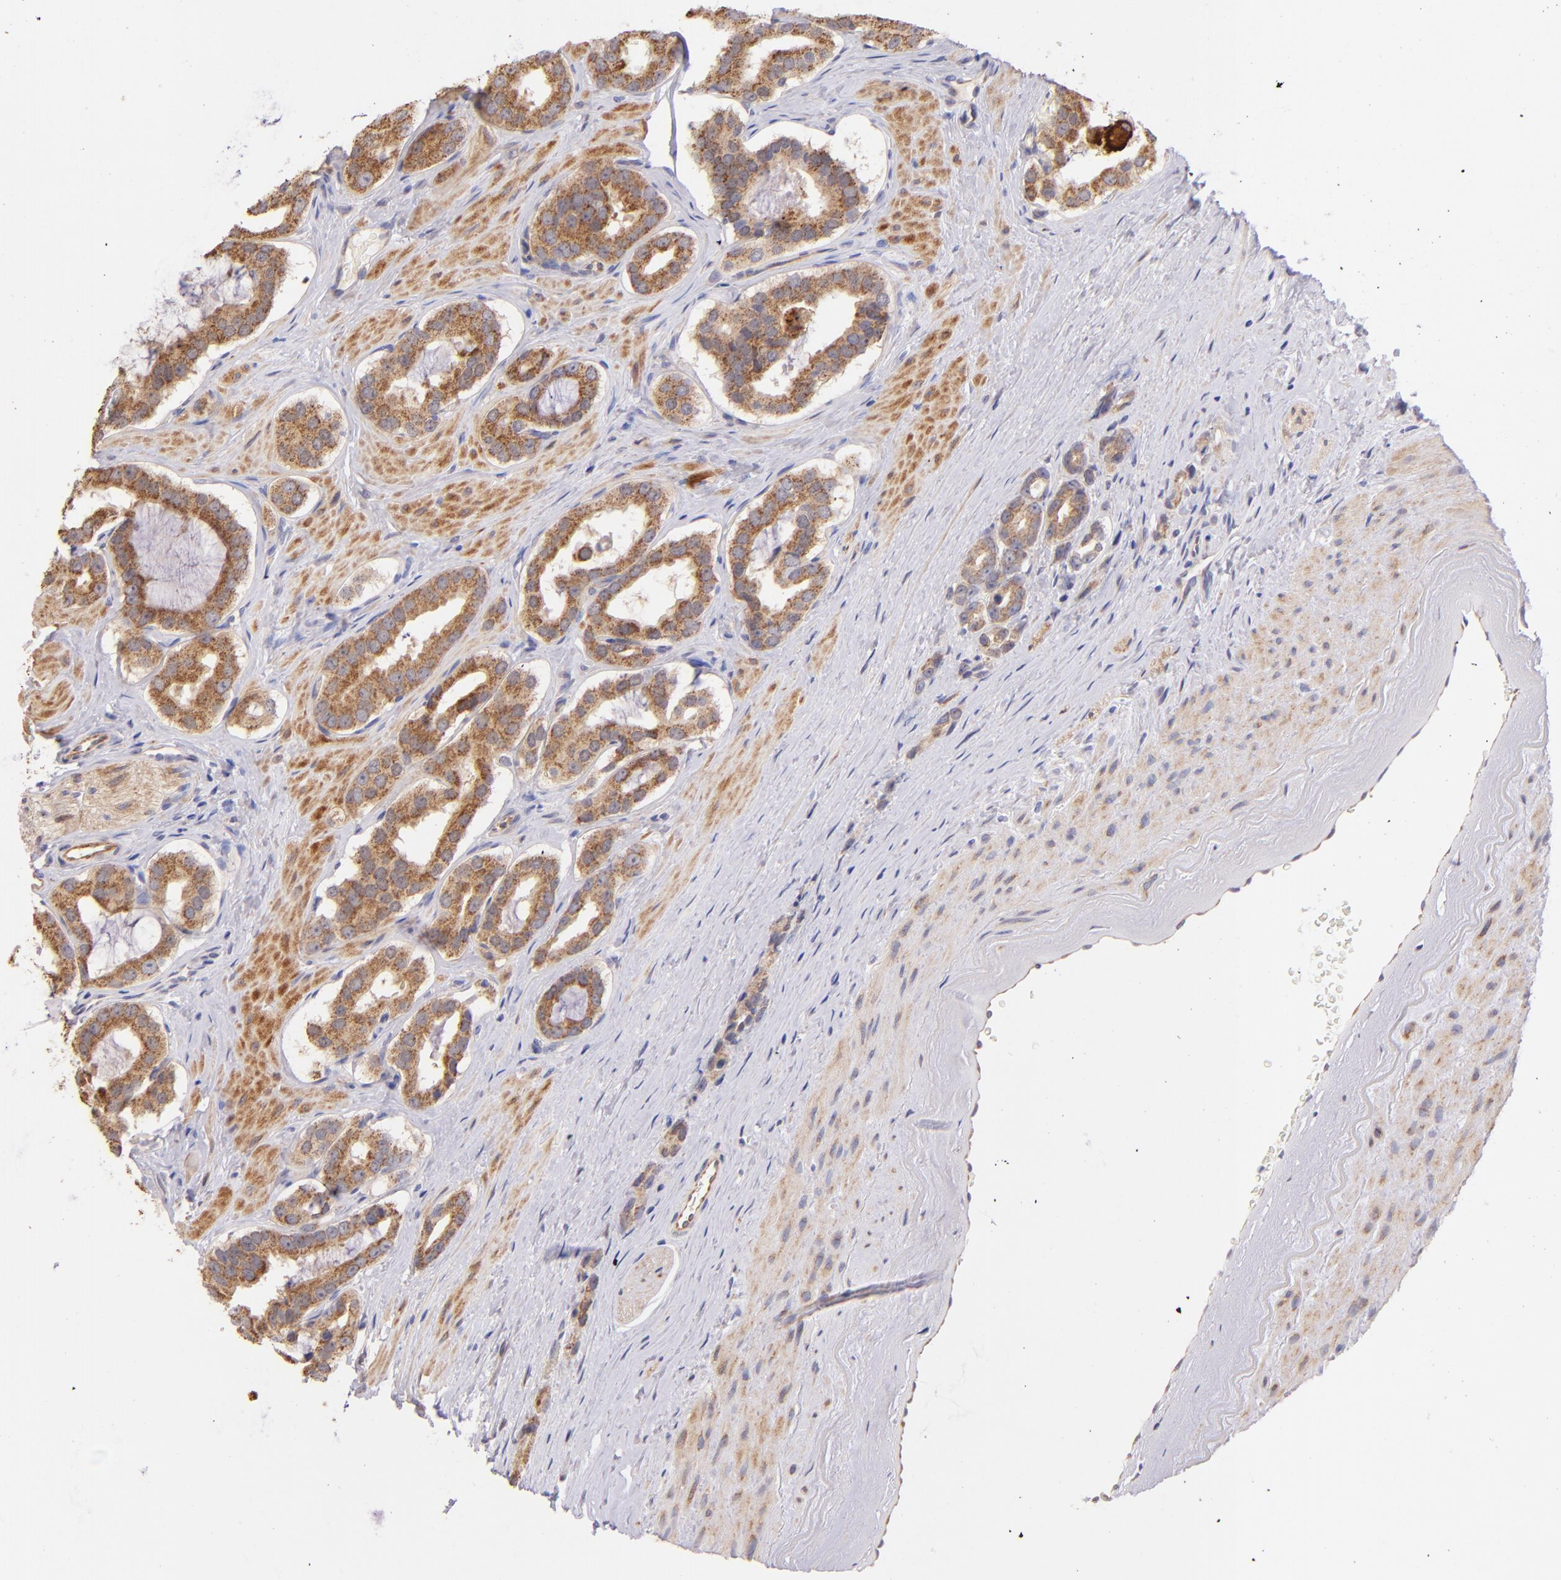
{"staining": {"intensity": "moderate", "quantity": ">75%", "location": "cytoplasmic/membranous"}, "tissue": "prostate cancer", "cell_type": "Tumor cells", "image_type": "cancer", "snomed": [{"axis": "morphology", "description": "Adenocarcinoma, Low grade"}, {"axis": "topography", "description": "Prostate"}], "caption": "Protein analysis of prostate adenocarcinoma (low-grade) tissue reveals moderate cytoplasmic/membranous staining in about >75% of tumor cells.", "gene": "SH2D4A", "patient": {"sex": "male", "age": 59}}